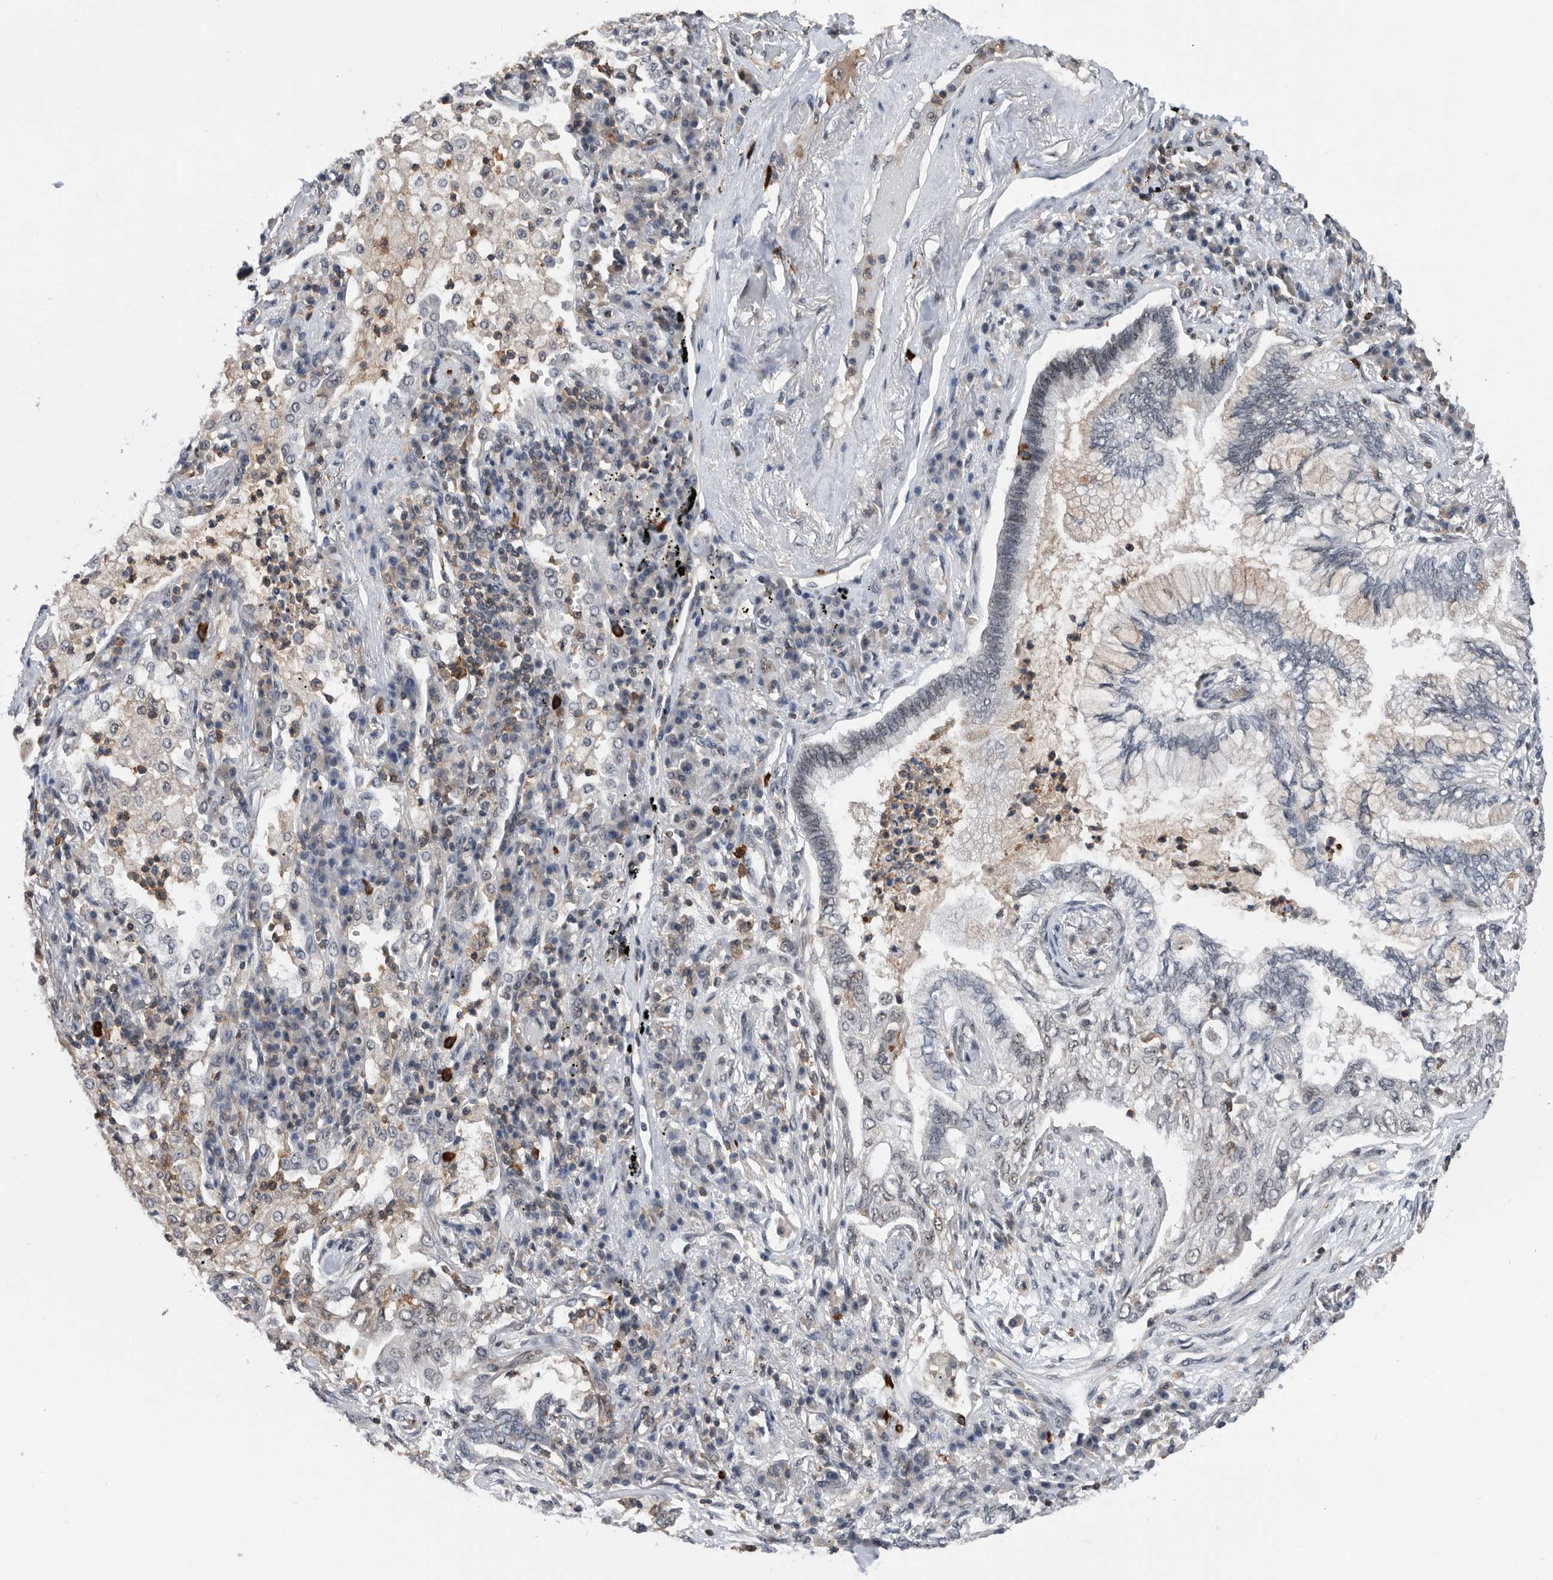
{"staining": {"intensity": "strong", "quantity": "25%-75%", "location": "nuclear"}, "tissue": "bronchus", "cell_type": "Respiratory epithelial cells", "image_type": "normal", "snomed": [{"axis": "morphology", "description": "Normal tissue, NOS"}, {"axis": "morphology", "description": "Adenocarcinoma, NOS"}, {"axis": "topography", "description": "Bronchus"}, {"axis": "topography", "description": "Lung"}], "caption": "Approximately 25%-75% of respiratory epithelial cells in normal human bronchus exhibit strong nuclear protein positivity as visualized by brown immunohistochemical staining.", "gene": "ZNF260", "patient": {"sex": "female", "age": 70}}